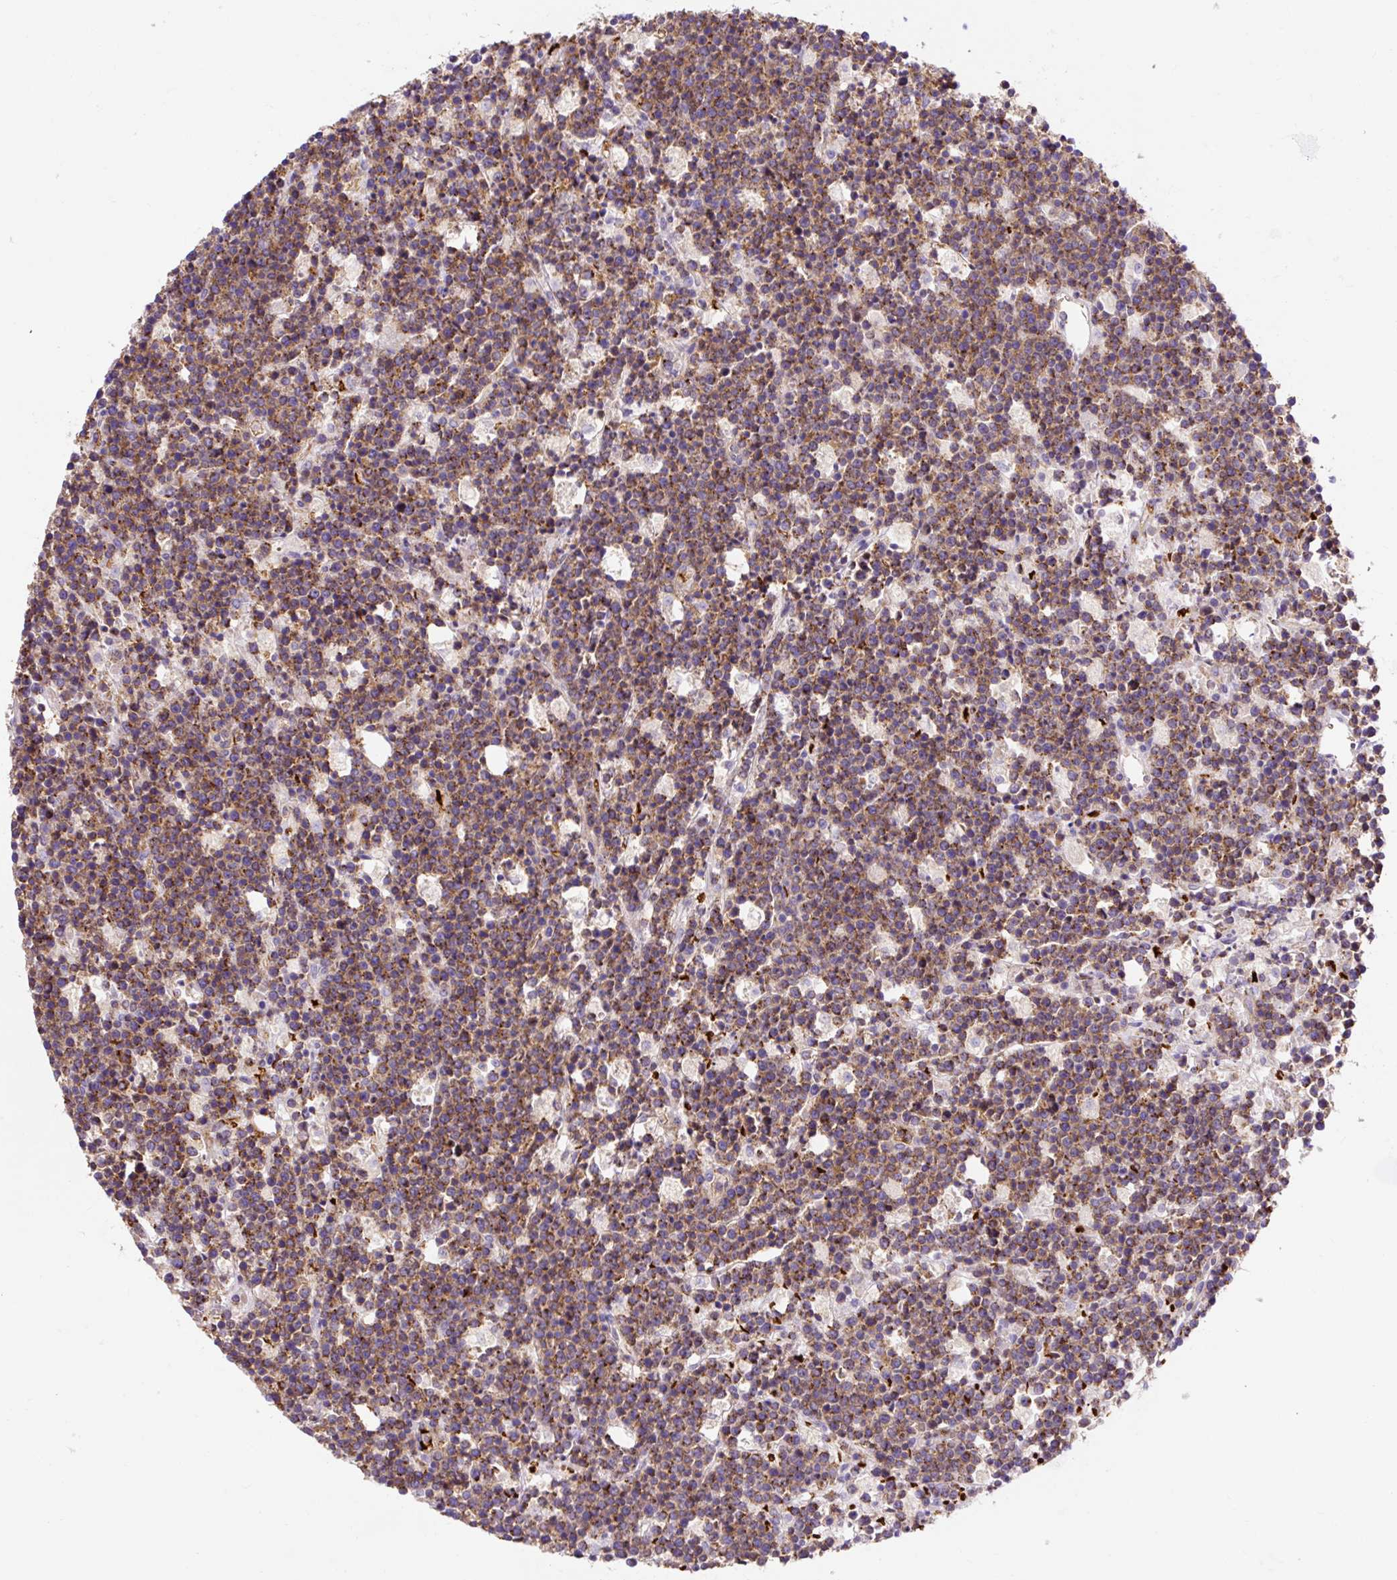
{"staining": {"intensity": "moderate", "quantity": ">75%", "location": "cytoplasmic/membranous"}, "tissue": "lymphoma", "cell_type": "Tumor cells", "image_type": "cancer", "snomed": [{"axis": "morphology", "description": "Malignant lymphoma, non-Hodgkin's type, High grade"}, {"axis": "topography", "description": "Ovary"}], "caption": "A histopathology image of lymphoma stained for a protein shows moderate cytoplasmic/membranous brown staining in tumor cells. The staining is performed using DAB (3,3'-diaminobenzidine) brown chromogen to label protein expression. The nuclei are counter-stained blue using hematoxylin.", "gene": "HIP1R", "patient": {"sex": "female", "age": 56}}